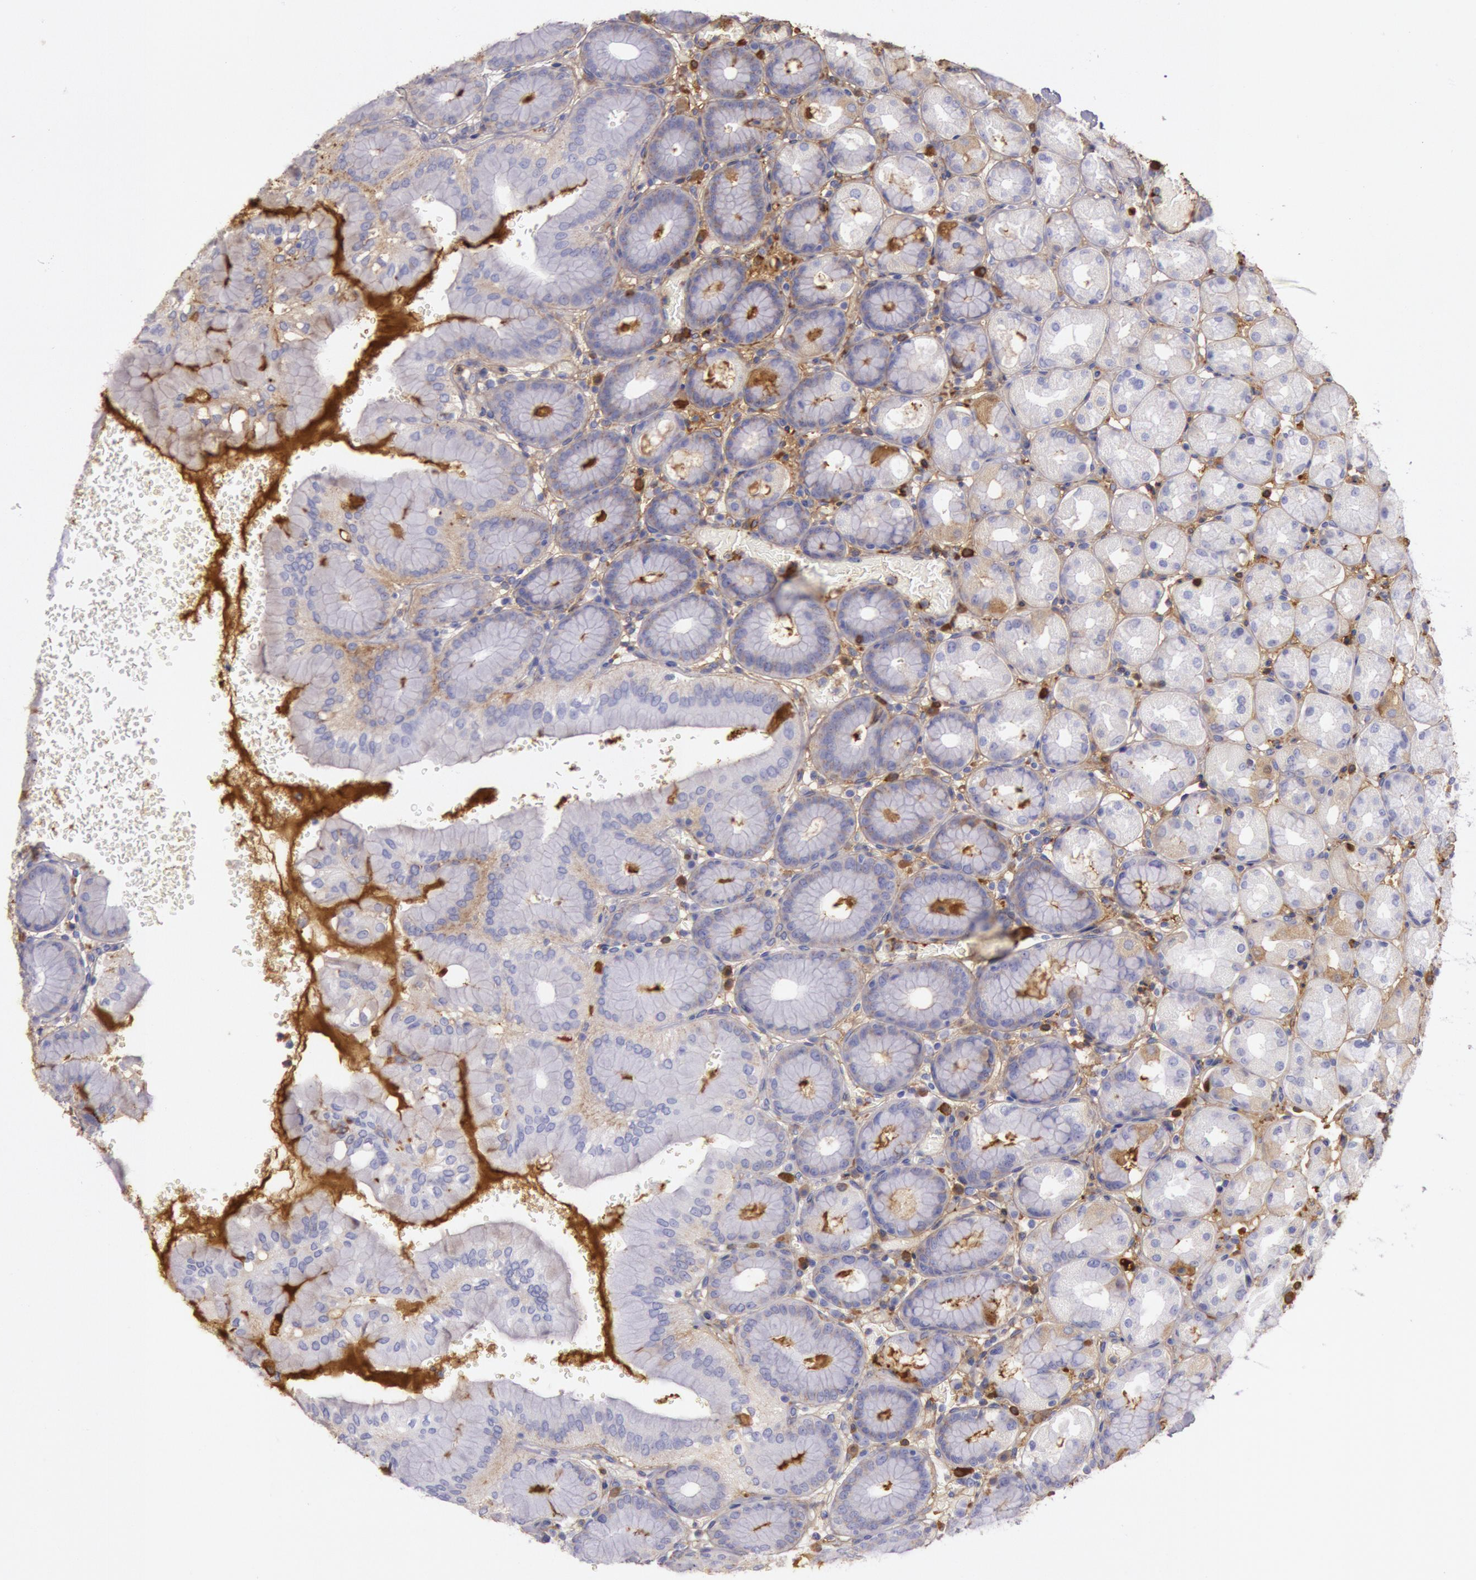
{"staining": {"intensity": "moderate", "quantity": "<25%", "location": "cytoplasmic/membranous"}, "tissue": "stomach", "cell_type": "Glandular cells", "image_type": "normal", "snomed": [{"axis": "morphology", "description": "Normal tissue, NOS"}, {"axis": "topography", "description": "Stomach, upper"}, {"axis": "topography", "description": "Stomach"}], "caption": "A brown stain shows moderate cytoplasmic/membranous positivity of a protein in glandular cells of unremarkable human stomach.", "gene": "IGHG1", "patient": {"sex": "male", "age": 76}}